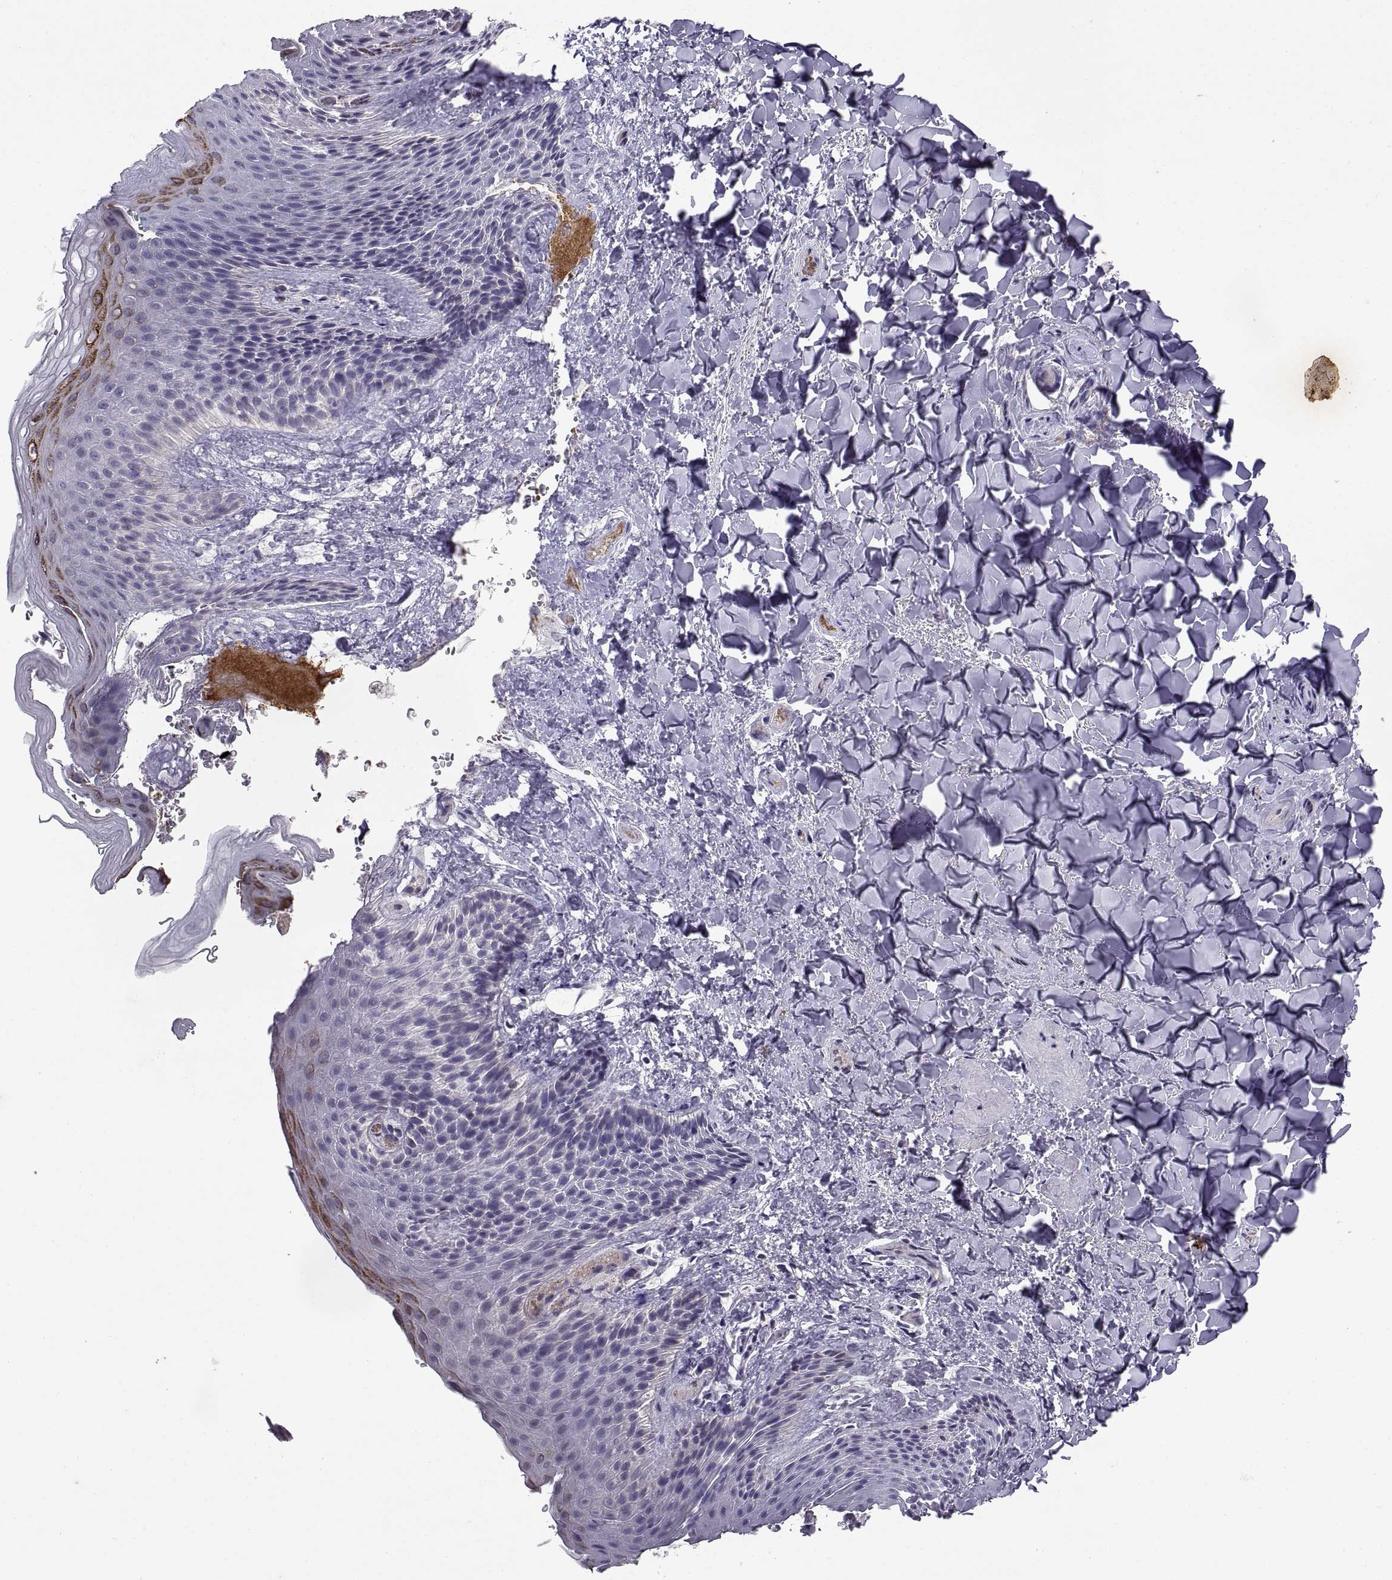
{"staining": {"intensity": "strong", "quantity": "<25%", "location": "cytoplasmic/membranous"}, "tissue": "skin", "cell_type": "Epidermal cells", "image_type": "normal", "snomed": [{"axis": "morphology", "description": "Normal tissue, NOS"}, {"axis": "topography", "description": "Anal"}], "caption": "IHC micrograph of benign skin stained for a protein (brown), which demonstrates medium levels of strong cytoplasmic/membranous positivity in approximately <25% of epidermal cells.", "gene": "DOK3", "patient": {"sex": "male", "age": 36}}